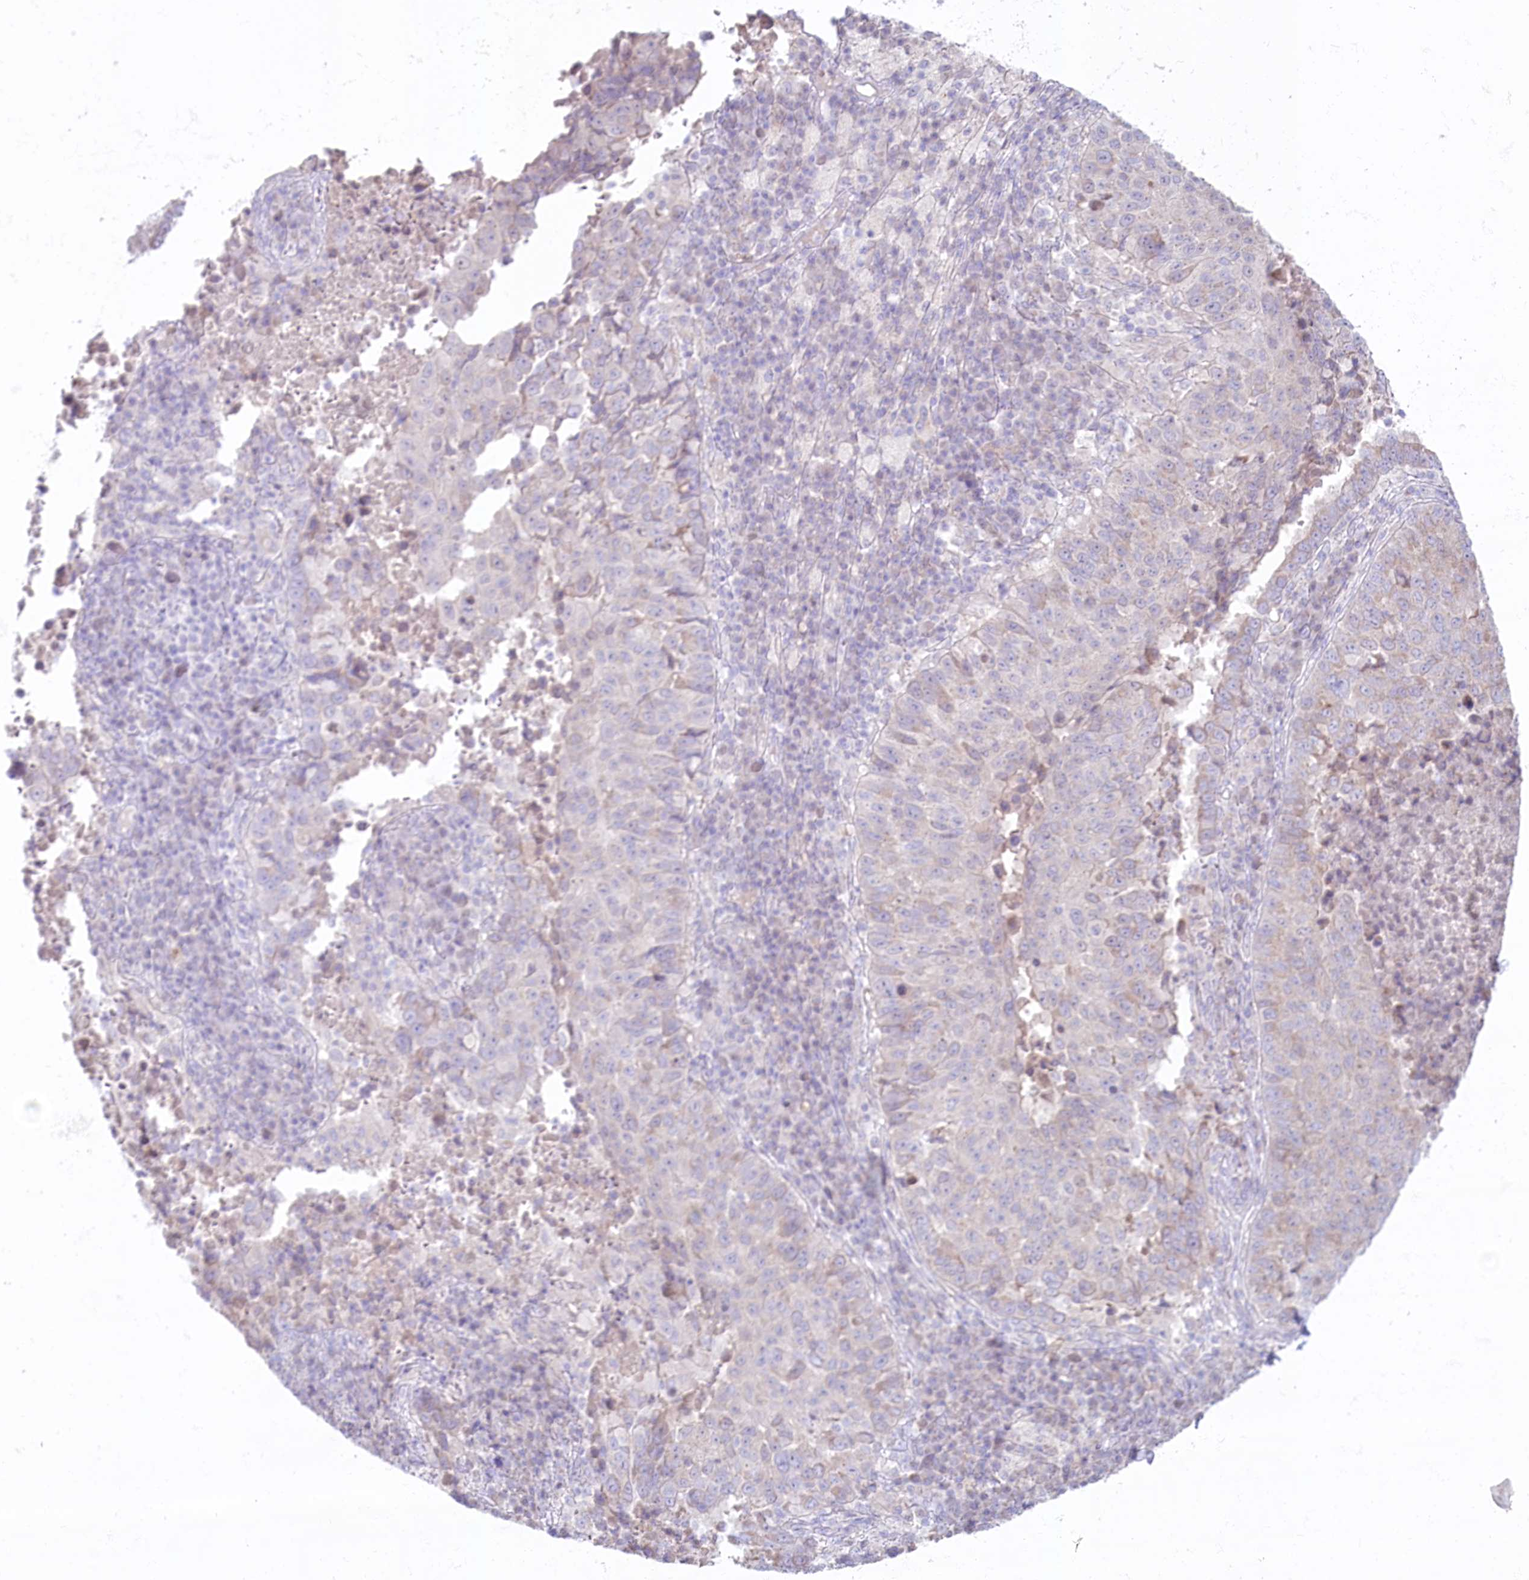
{"staining": {"intensity": "negative", "quantity": "none", "location": "none"}, "tissue": "lung cancer", "cell_type": "Tumor cells", "image_type": "cancer", "snomed": [{"axis": "morphology", "description": "Squamous cell carcinoma, NOS"}, {"axis": "topography", "description": "Lung"}], "caption": "IHC image of human squamous cell carcinoma (lung) stained for a protein (brown), which reveals no staining in tumor cells.", "gene": "PSAPL1", "patient": {"sex": "male", "age": 73}}